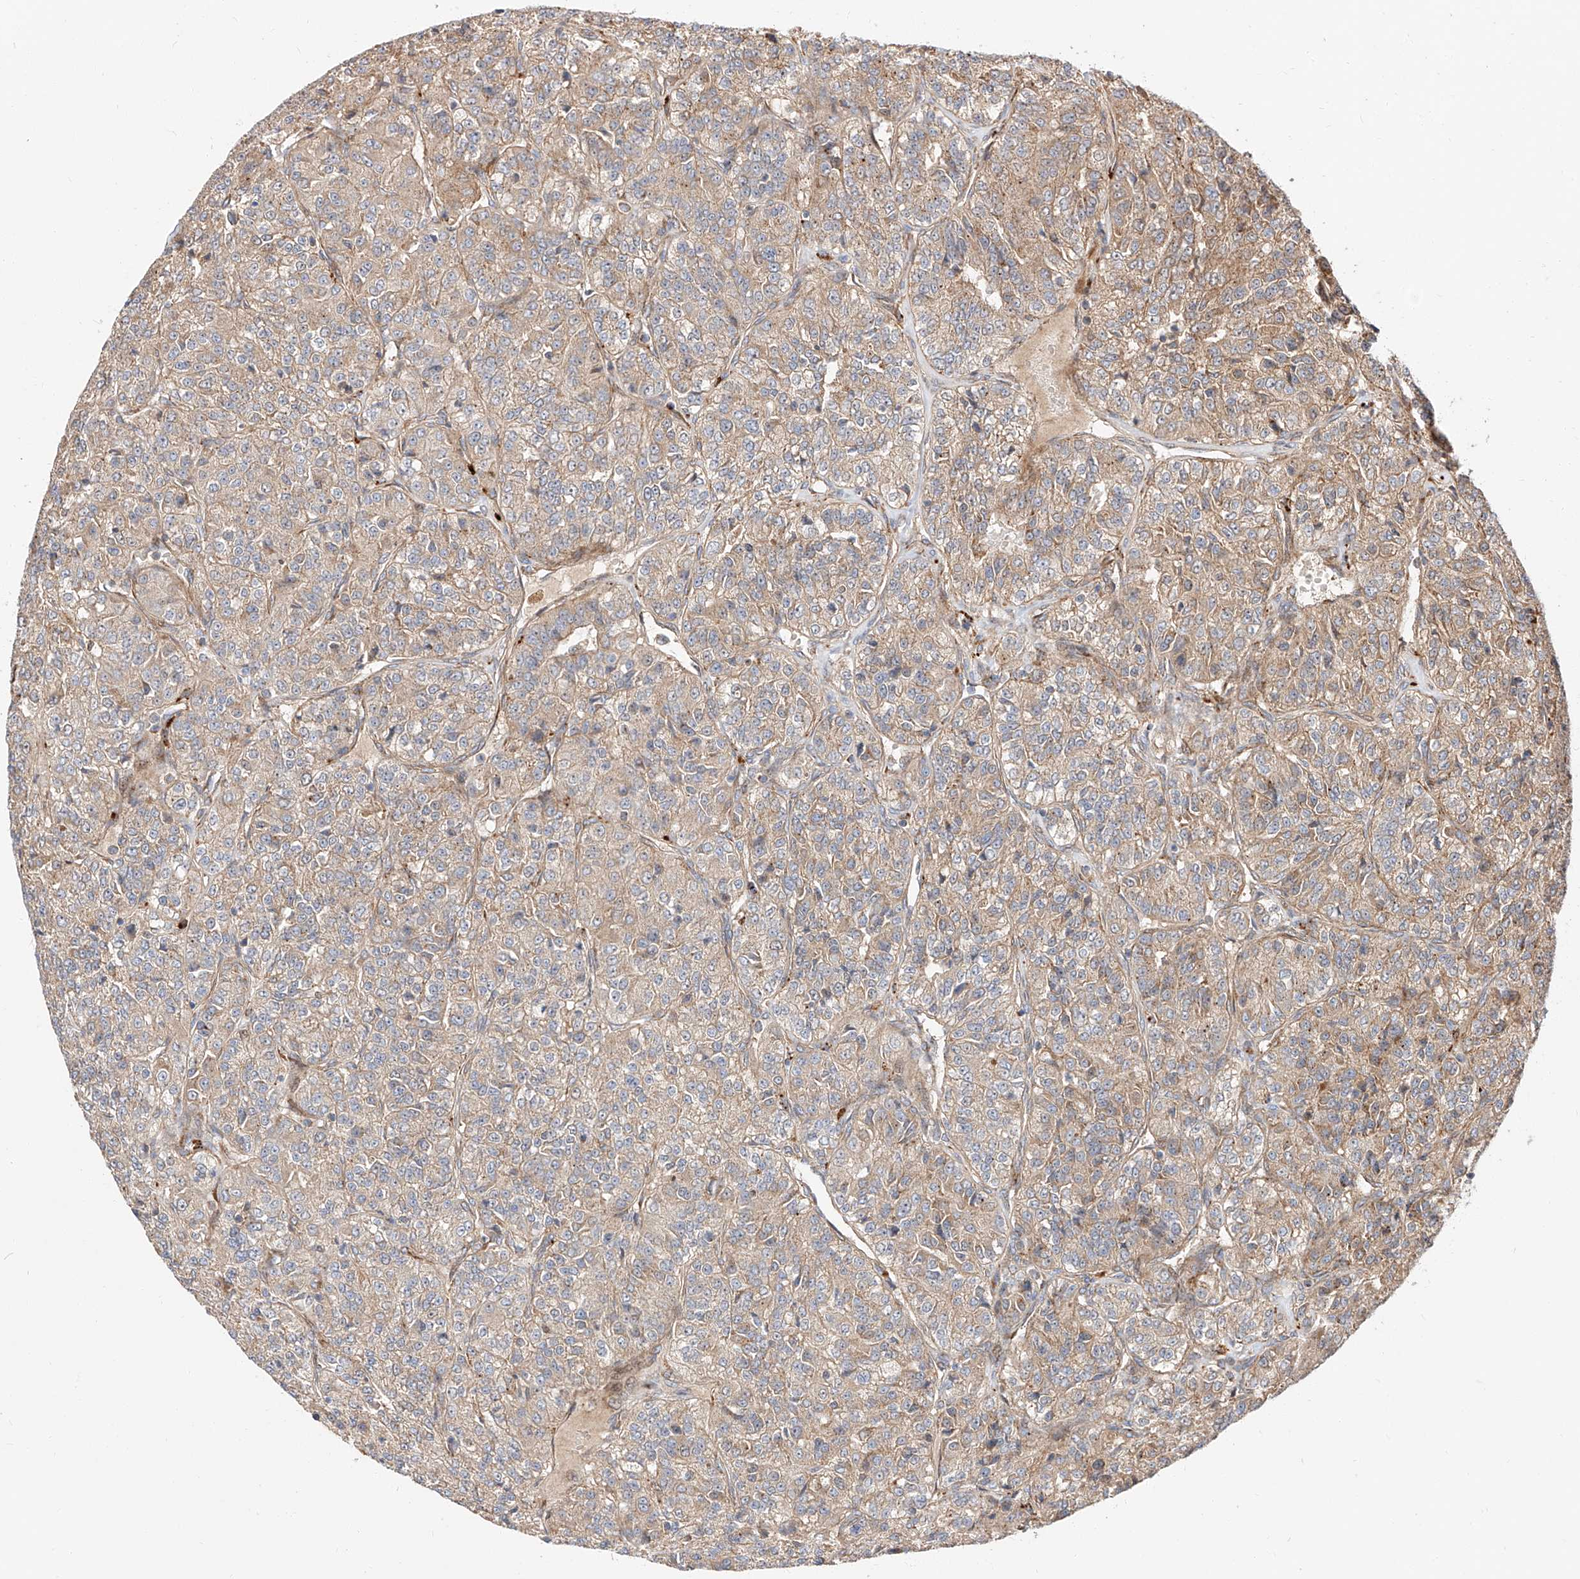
{"staining": {"intensity": "weak", "quantity": "25%-75%", "location": "cytoplasmic/membranous"}, "tissue": "renal cancer", "cell_type": "Tumor cells", "image_type": "cancer", "snomed": [{"axis": "morphology", "description": "Adenocarcinoma, NOS"}, {"axis": "topography", "description": "Kidney"}], "caption": "Immunohistochemistry (DAB (3,3'-diaminobenzidine)) staining of human renal cancer exhibits weak cytoplasmic/membranous protein staining in about 25%-75% of tumor cells.", "gene": "DIRAS3", "patient": {"sex": "female", "age": 63}}